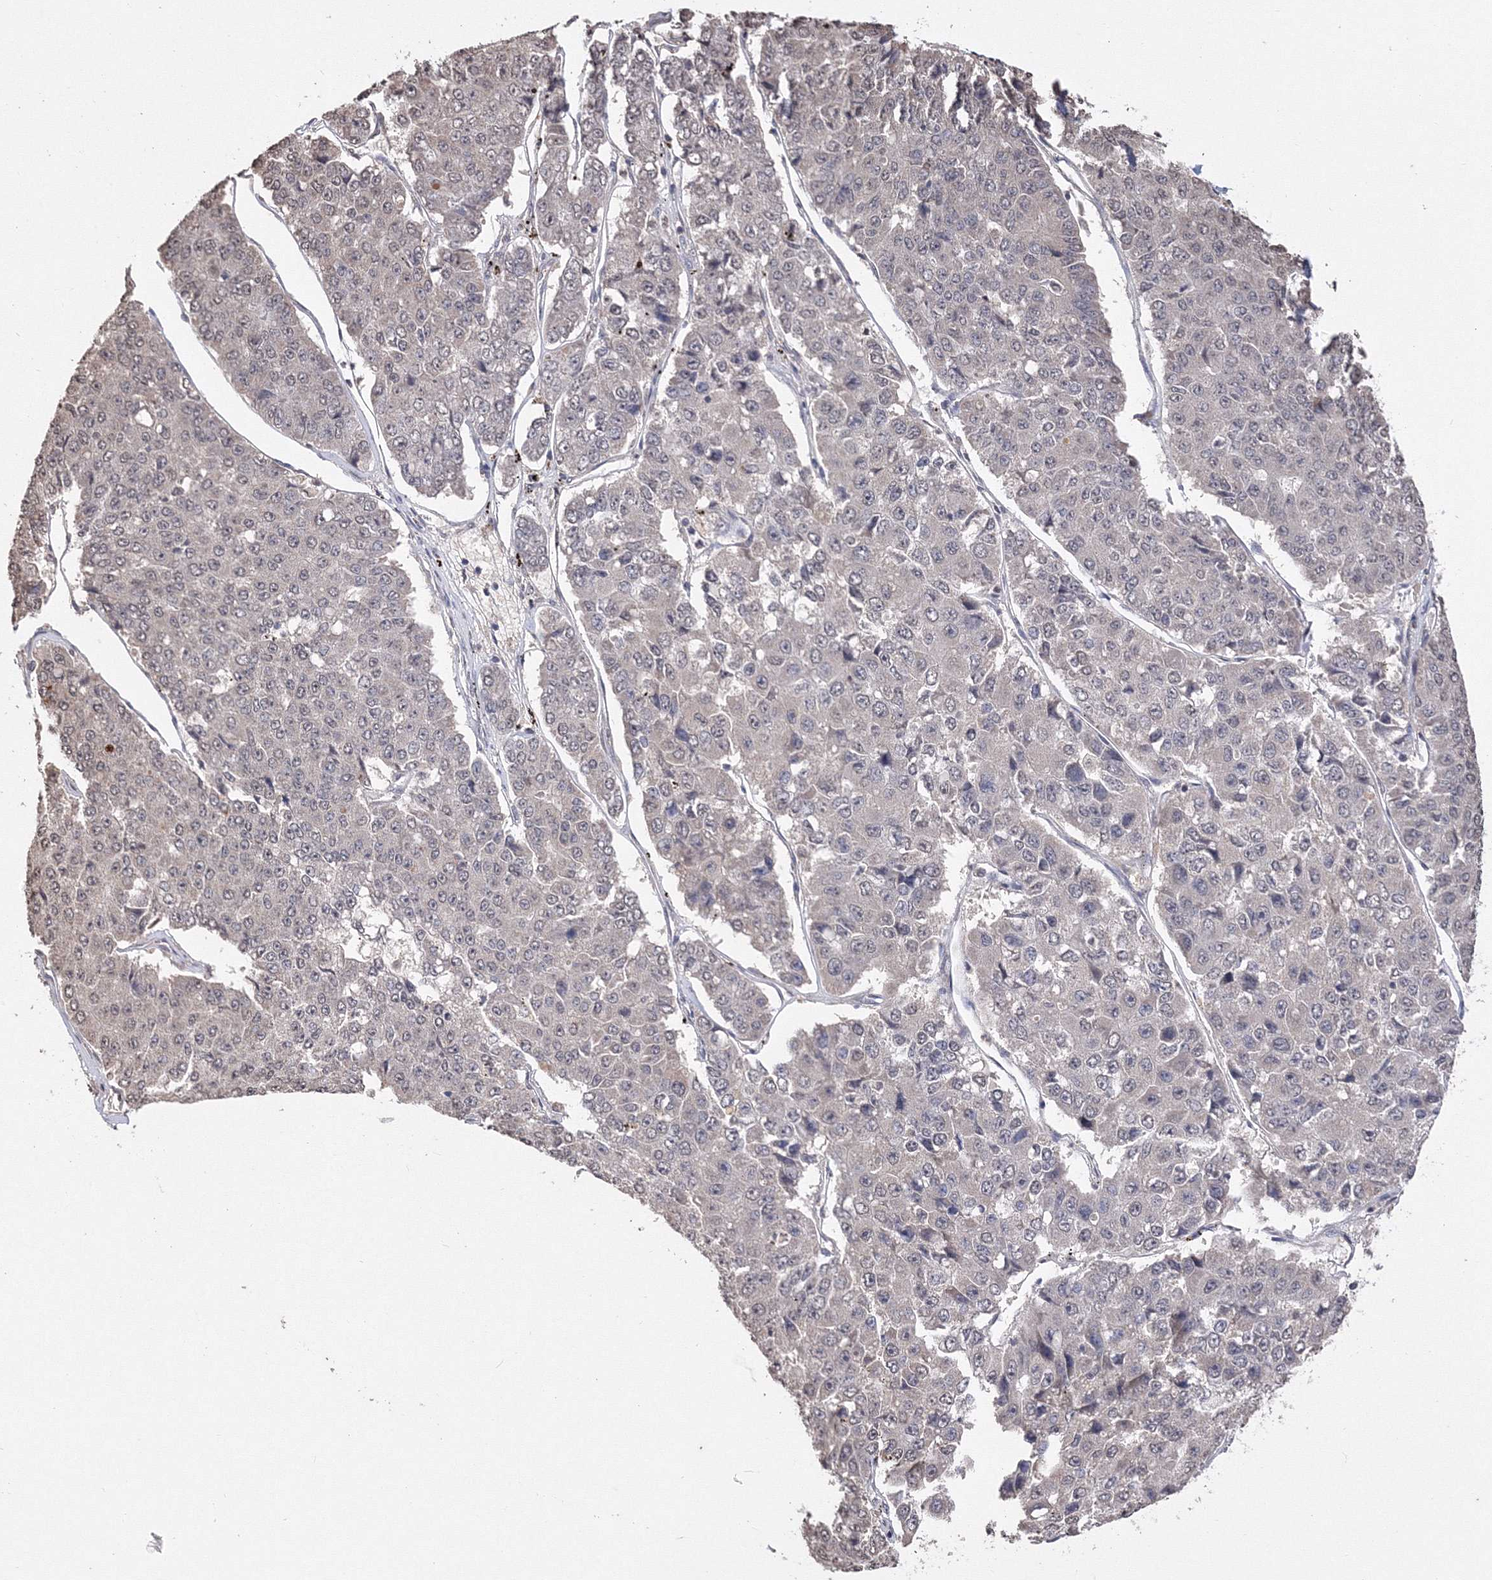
{"staining": {"intensity": "weak", "quantity": "<25%", "location": "nuclear"}, "tissue": "pancreatic cancer", "cell_type": "Tumor cells", "image_type": "cancer", "snomed": [{"axis": "morphology", "description": "Adenocarcinoma, NOS"}, {"axis": "topography", "description": "Pancreas"}], "caption": "The photomicrograph displays no significant positivity in tumor cells of adenocarcinoma (pancreatic).", "gene": "GPN1", "patient": {"sex": "male", "age": 50}}